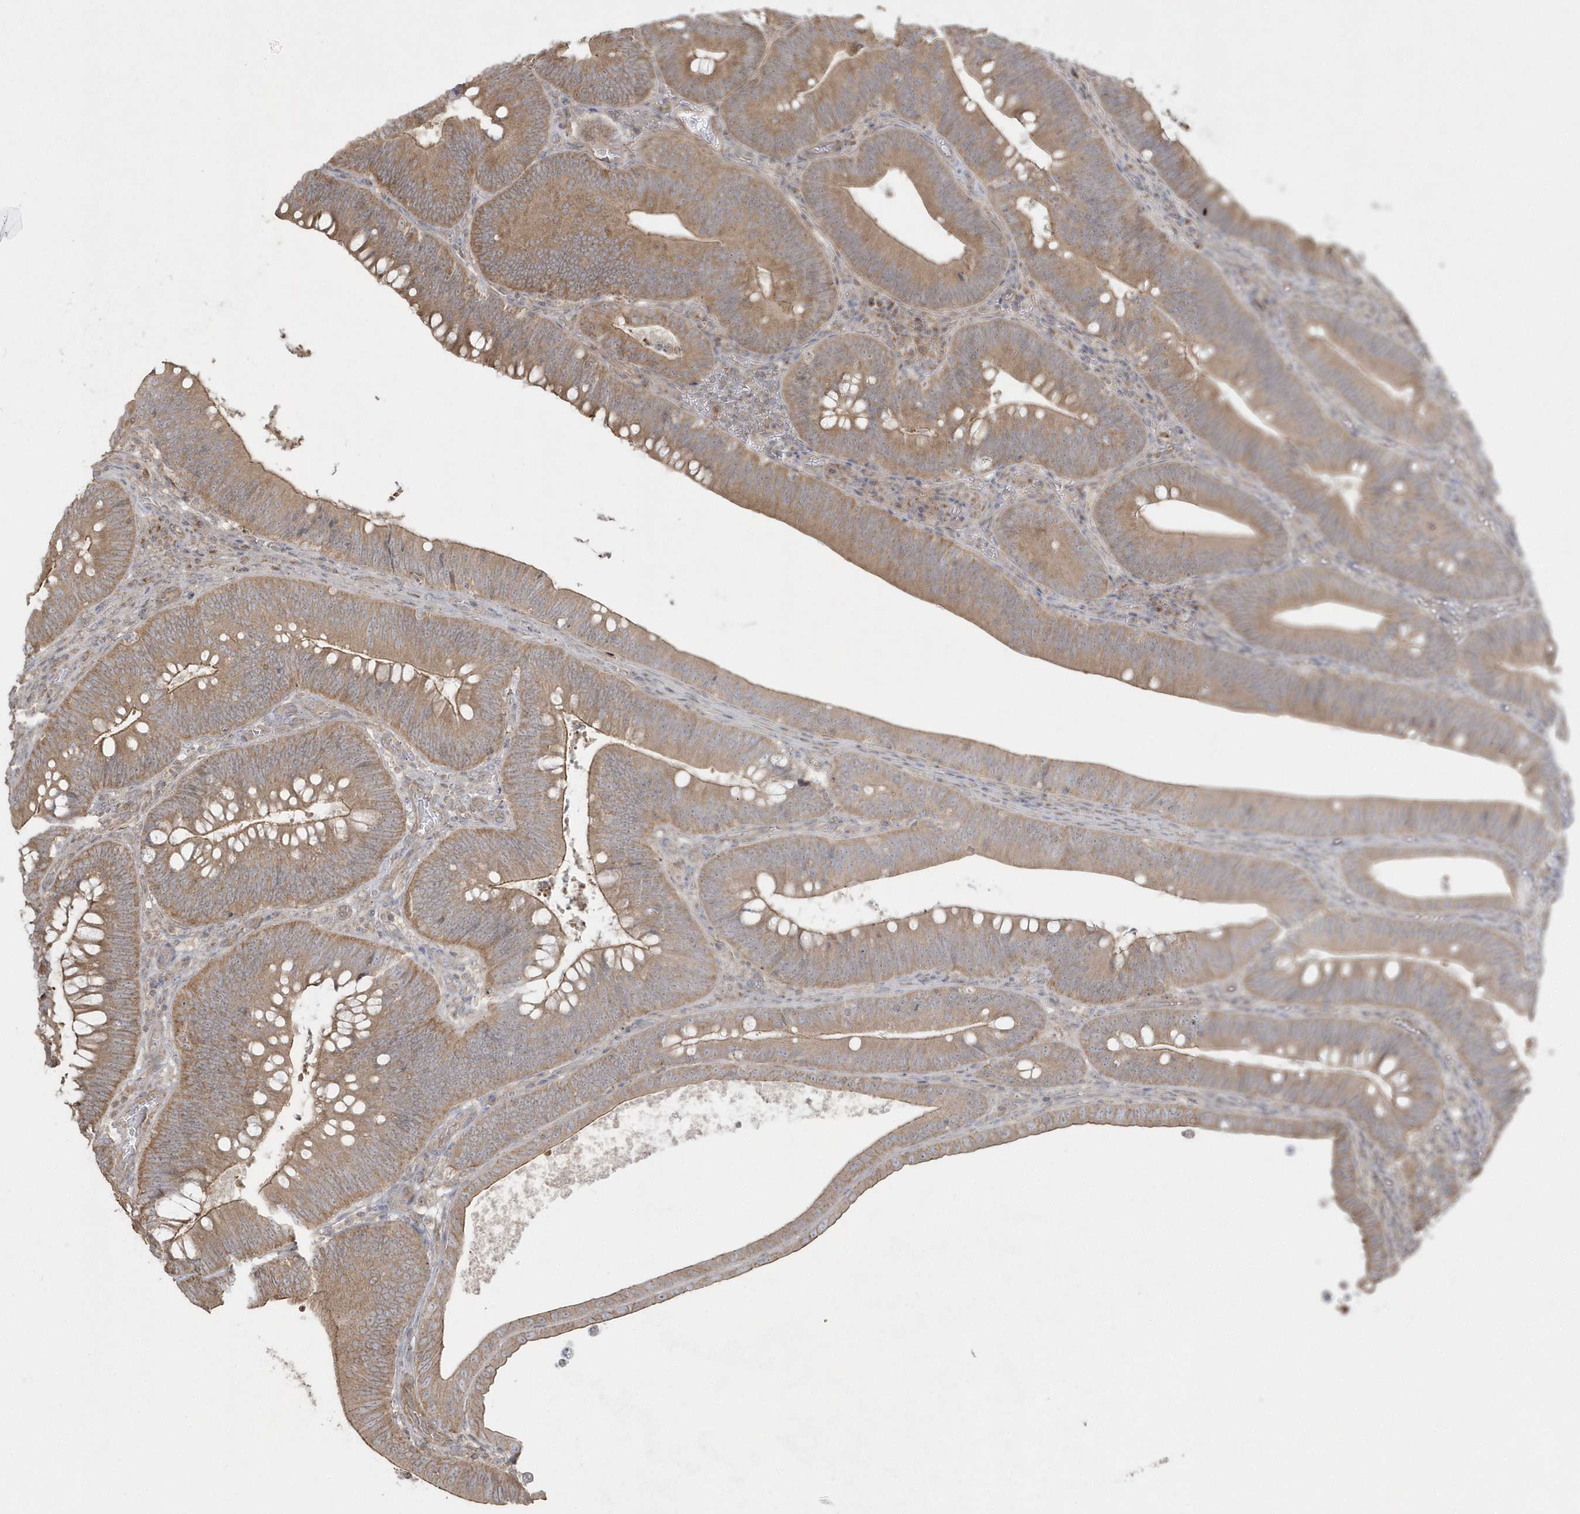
{"staining": {"intensity": "moderate", "quantity": ">75%", "location": "cytoplasmic/membranous"}, "tissue": "colorectal cancer", "cell_type": "Tumor cells", "image_type": "cancer", "snomed": [{"axis": "morphology", "description": "Normal tissue, NOS"}, {"axis": "topography", "description": "Colon"}], "caption": "Approximately >75% of tumor cells in colorectal cancer exhibit moderate cytoplasmic/membranous protein positivity as visualized by brown immunohistochemical staining.", "gene": "ARMC8", "patient": {"sex": "female", "age": 82}}